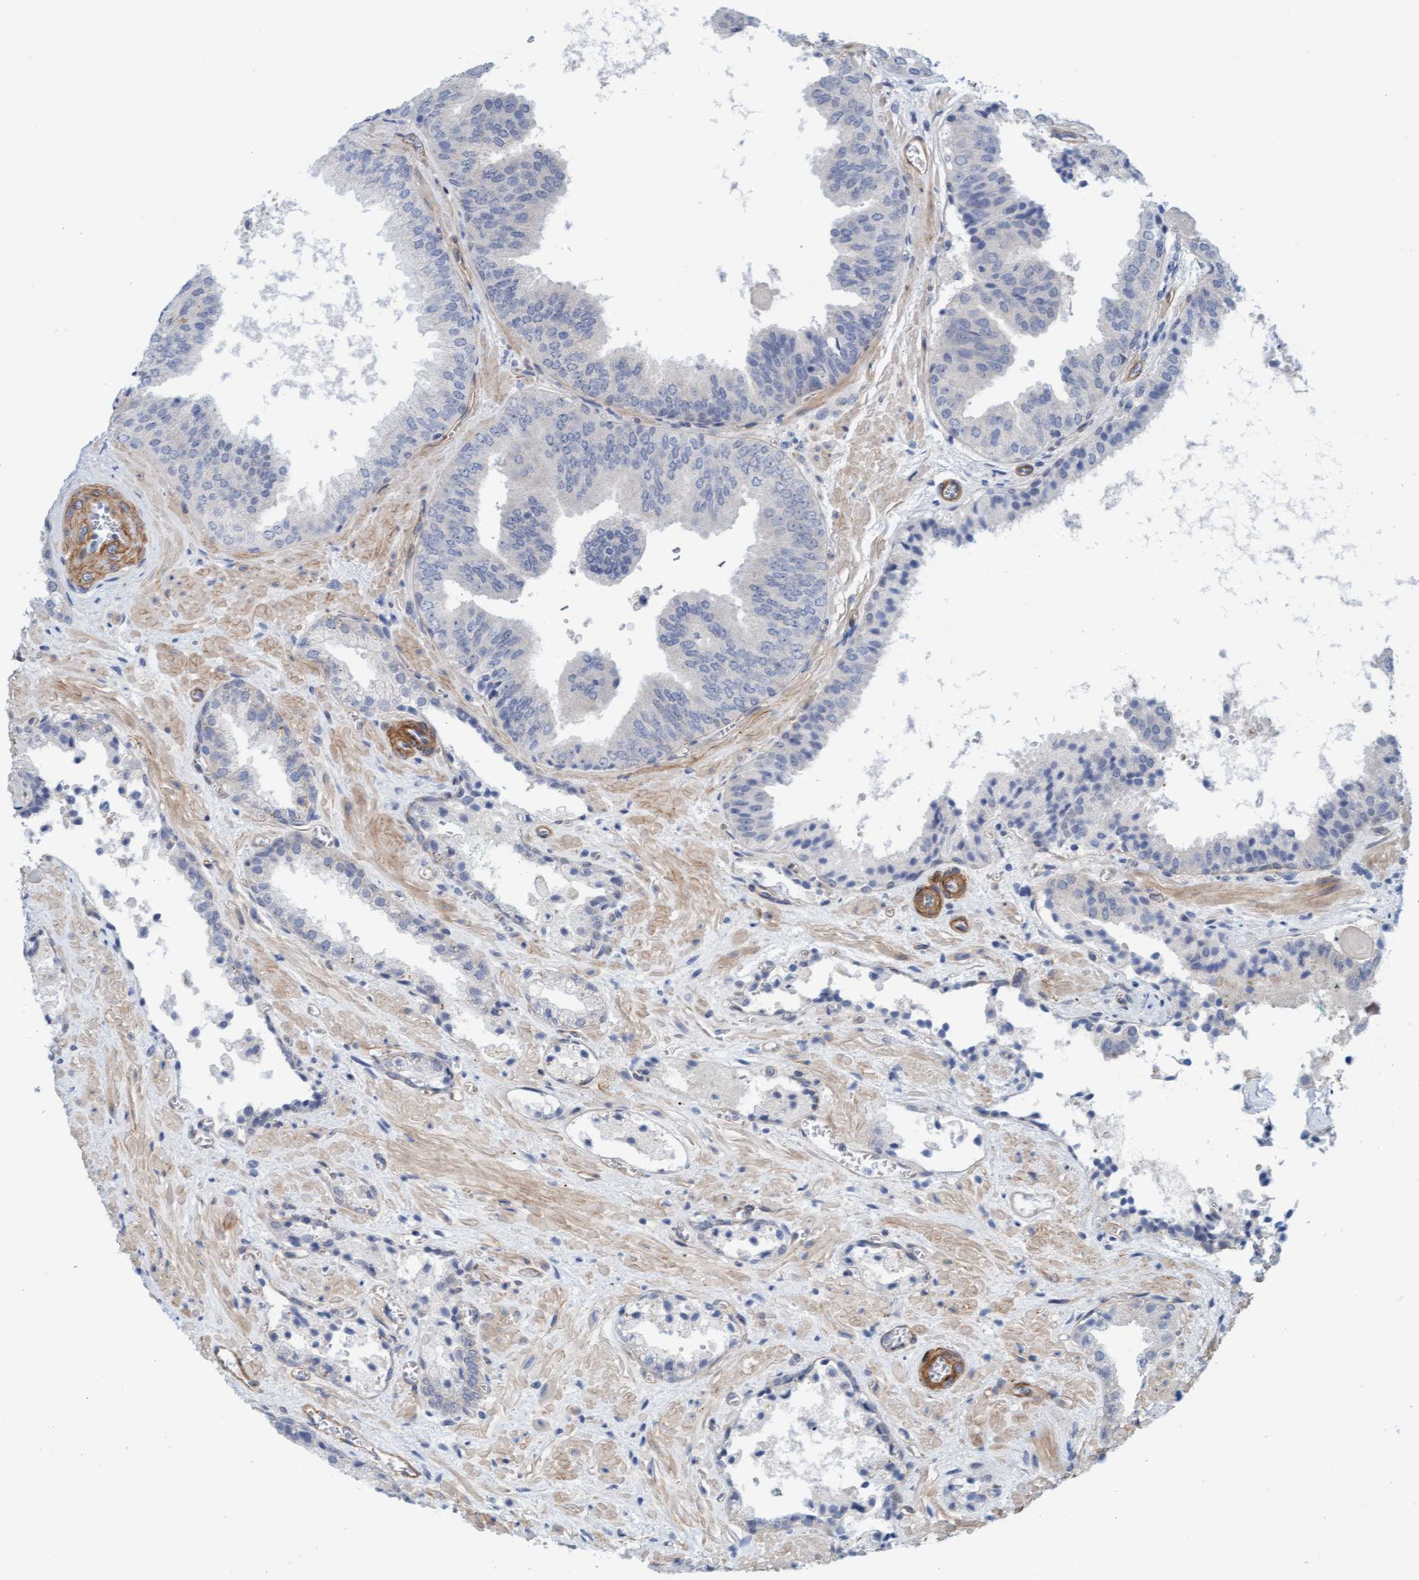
{"staining": {"intensity": "negative", "quantity": "none", "location": "none"}, "tissue": "prostate cancer", "cell_type": "Tumor cells", "image_type": "cancer", "snomed": [{"axis": "morphology", "description": "Adenocarcinoma, Low grade"}, {"axis": "topography", "description": "Prostate"}], "caption": "An immunohistochemistry (IHC) image of adenocarcinoma (low-grade) (prostate) is shown. There is no staining in tumor cells of adenocarcinoma (low-grade) (prostate). (Immunohistochemistry, brightfield microscopy, high magnification).", "gene": "TSTD2", "patient": {"sex": "male", "age": 71}}